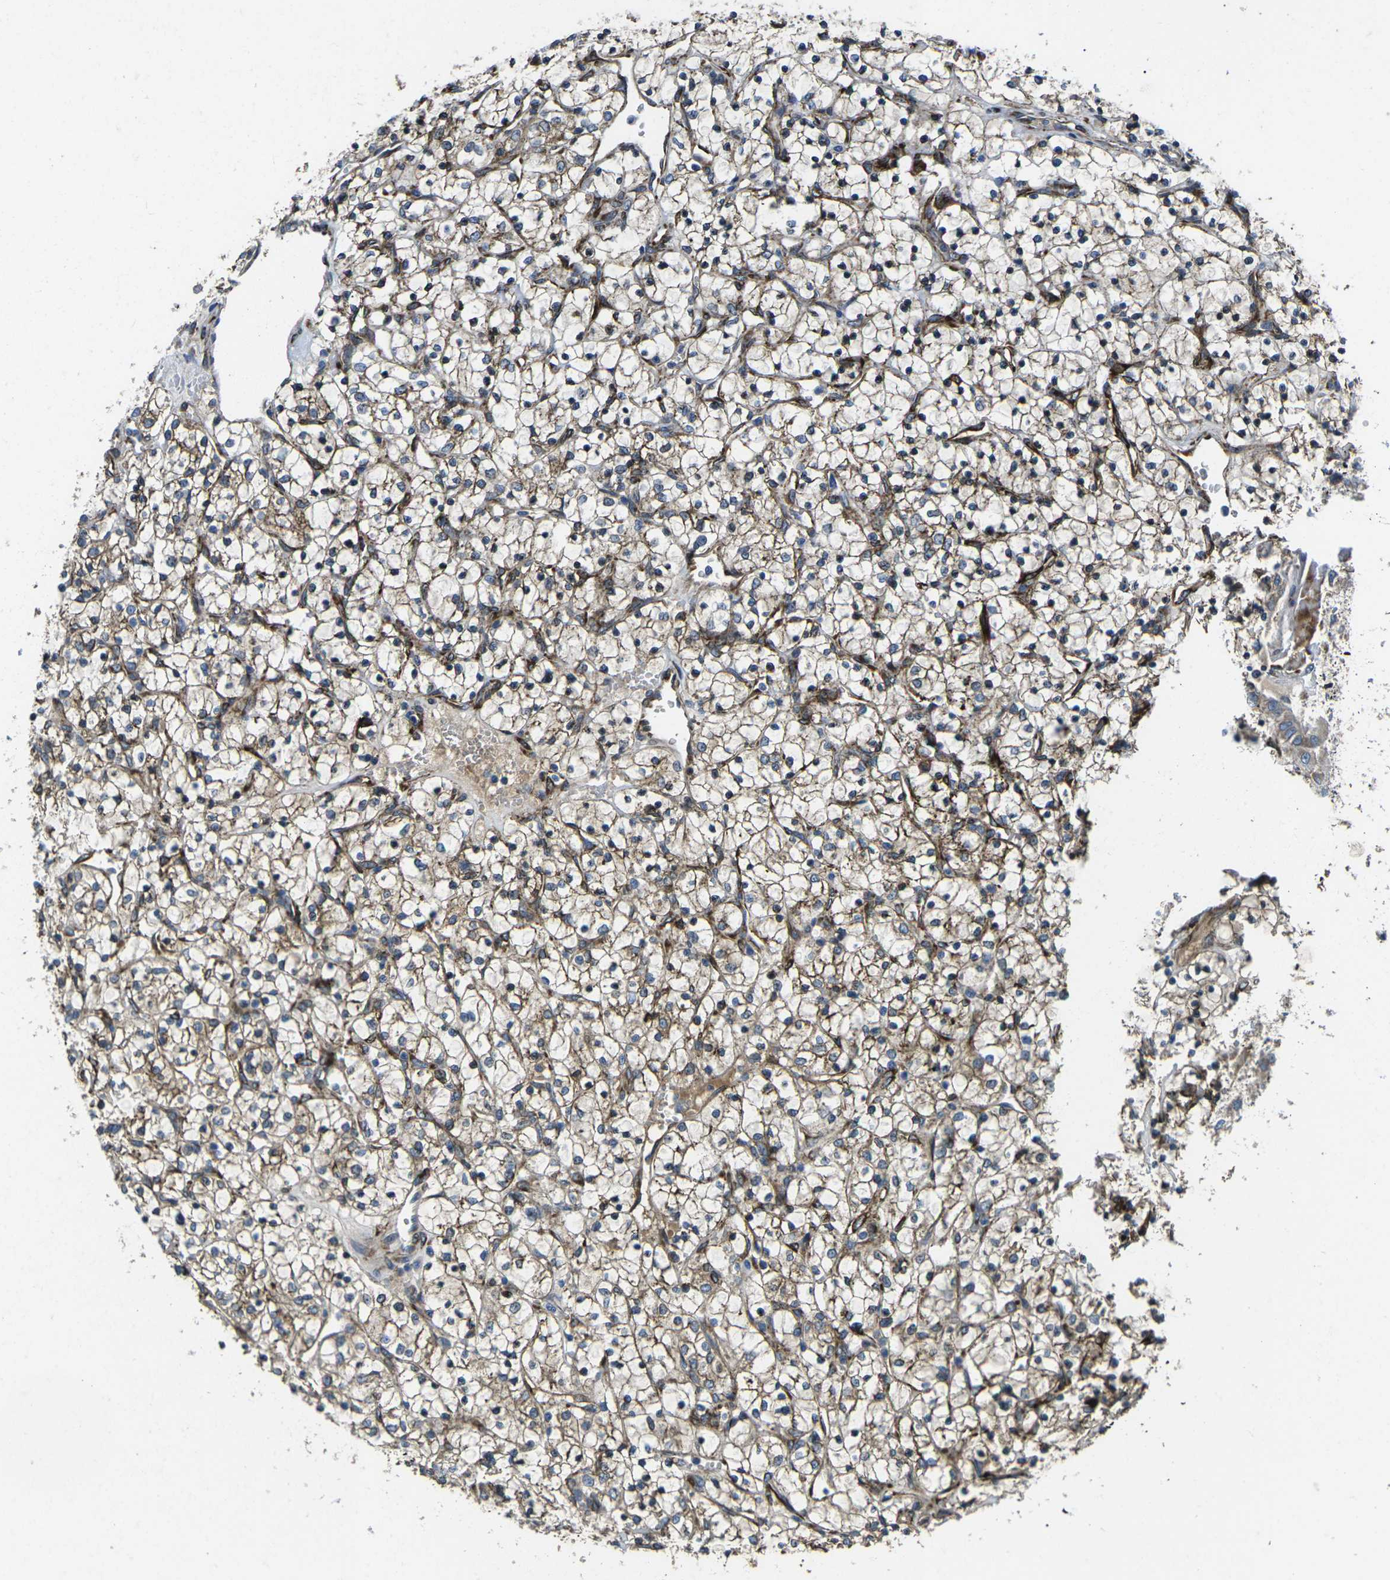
{"staining": {"intensity": "moderate", "quantity": ">75%", "location": "cytoplasmic/membranous"}, "tissue": "renal cancer", "cell_type": "Tumor cells", "image_type": "cancer", "snomed": [{"axis": "morphology", "description": "Adenocarcinoma, NOS"}, {"axis": "topography", "description": "Kidney"}], "caption": "Immunohistochemistry (DAB (3,3'-diaminobenzidine)) staining of human renal cancer displays moderate cytoplasmic/membranous protein staining in about >75% of tumor cells. (brown staining indicates protein expression, while blue staining denotes nuclei).", "gene": "PDZD8", "patient": {"sex": "female", "age": 69}}